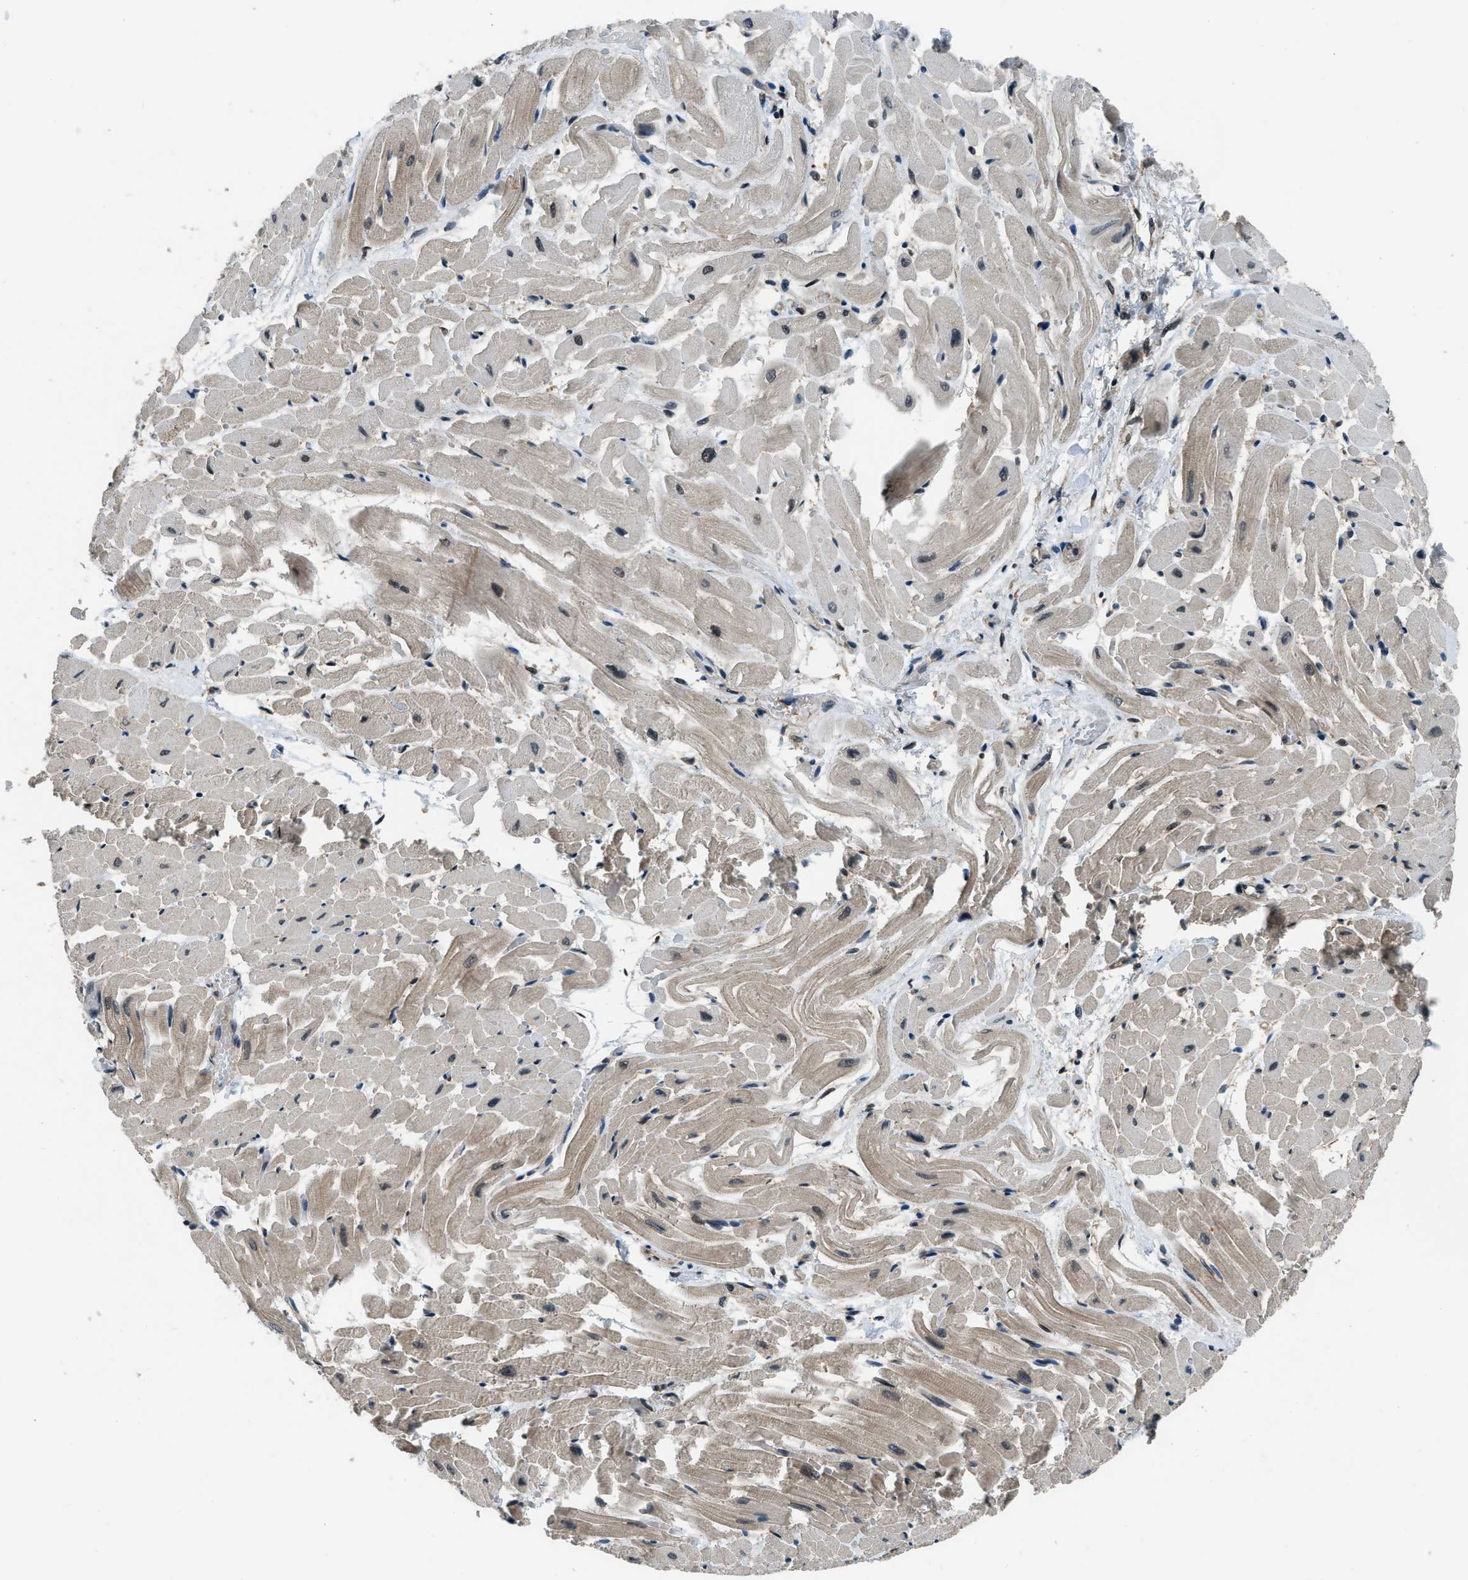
{"staining": {"intensity": "strong", "quantity": "25%-75%", "location": "cytoplasmic/membranous,nuclear"}, "tissue": "heart muscle", "cell_type": "Cardiomyocytes", "image_type": "normal", "snomed": [{"axis": "morphology", "description": "Normal tissue, NOS"}, {"axis": "topography", "description": "Heart"}], "caption": "A high-resolution photomicrograph shows IHC staining of normal heart muscle, which exhibits strong cytoplasmic/membranous,nuclear staining in approximately 25%-75% of cardiomyocytes.", "gene": "NUDCD3", "patient": {"sex": "male", "age": 45}}